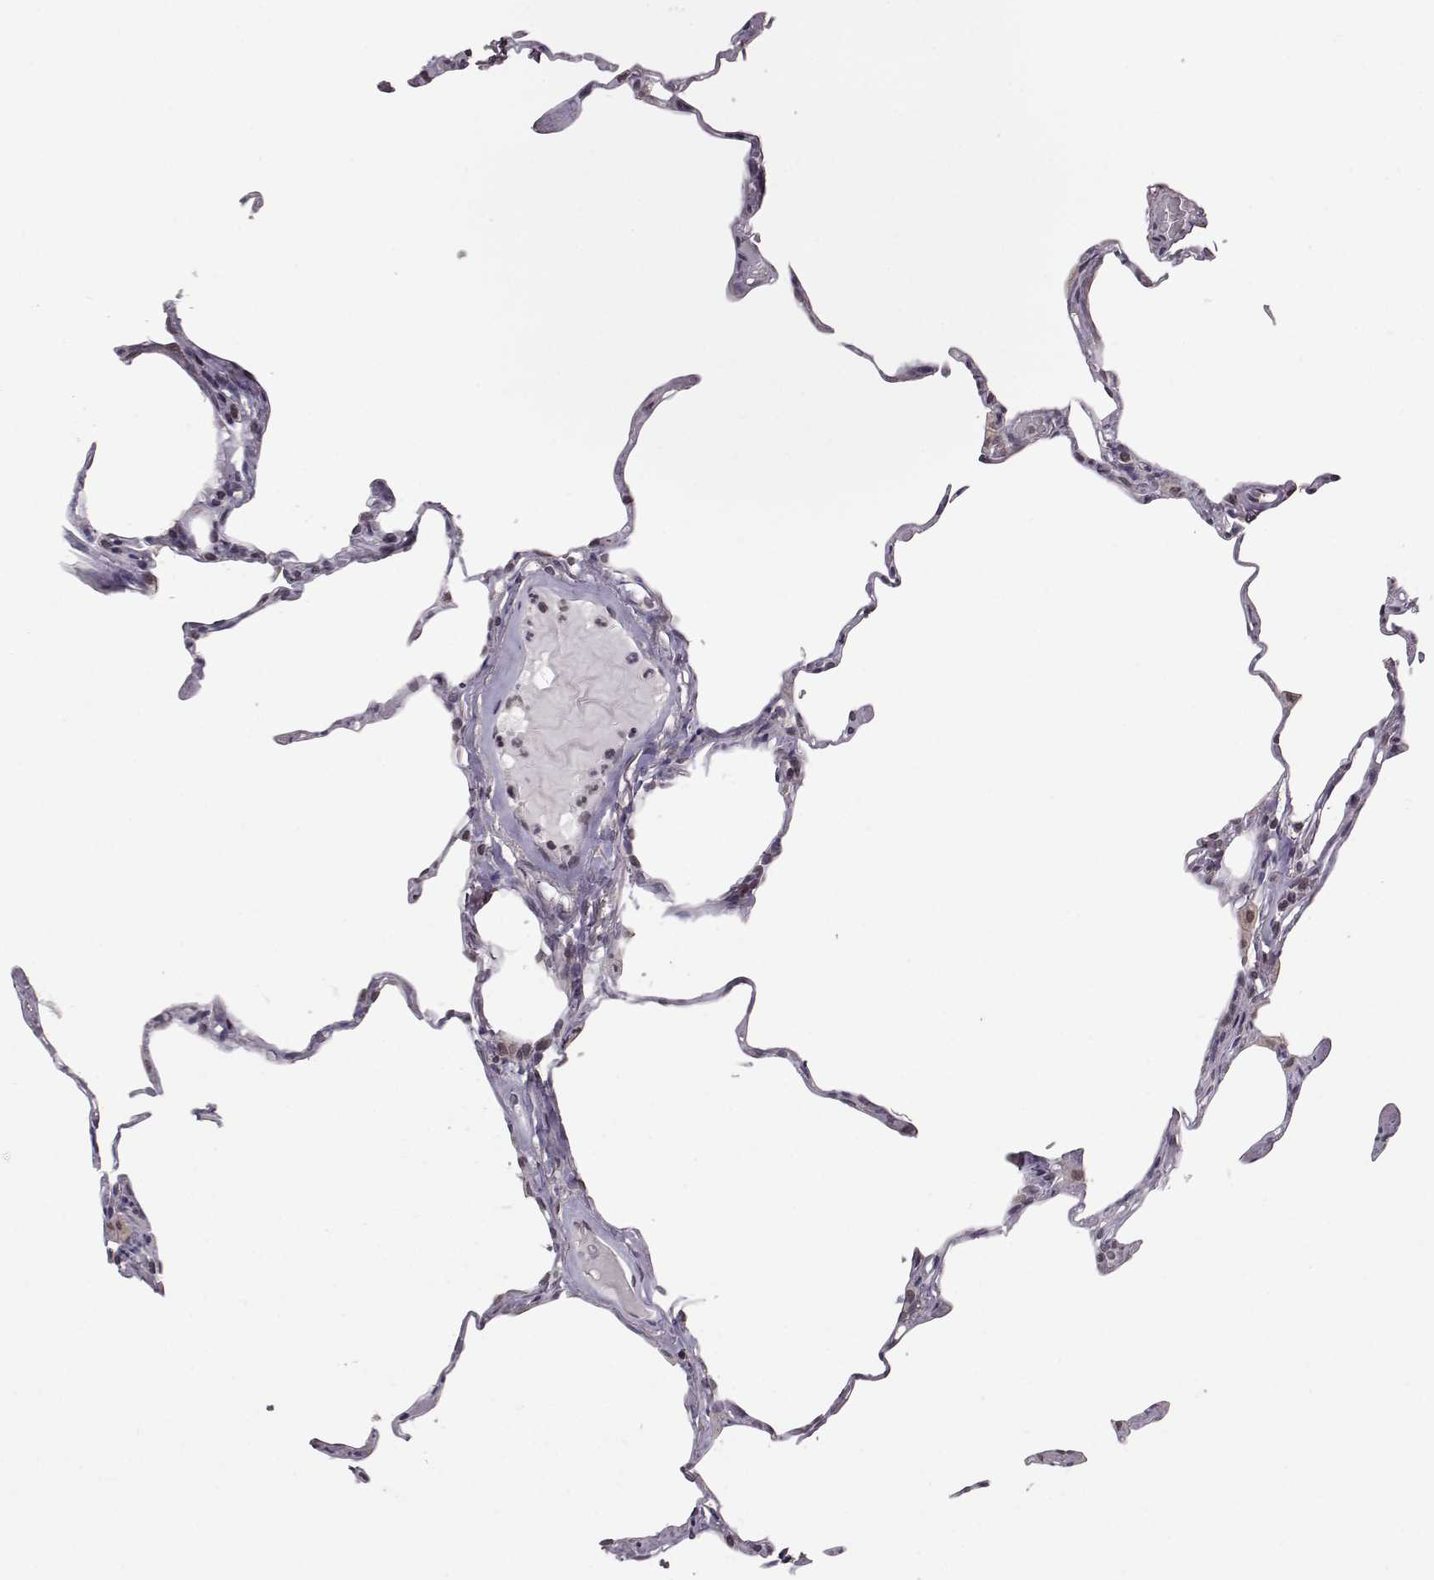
{"staining": {"intensity": "weak", "quantity": "<25%", "location": "cytoplasmic/membranous,nuclear"}, "tissue": "lung", "cell_type": "Alveolar cells", "image_type": "normal", "snomed": [{"axis": "morphology", "description": "Normal tissue, NOS"}, {"axis": "topography", "description": "Lung"}], "caption": "DAB (3,3'-diaminobenzidine) immunohistochemical staining of normal lung demonstrates no significant expression in alveolar cells. (Brightfield microscopy of DAB IHC at high magnification).", "gene": "NUP37", "patient": {"sex": "male", "age": 65}}